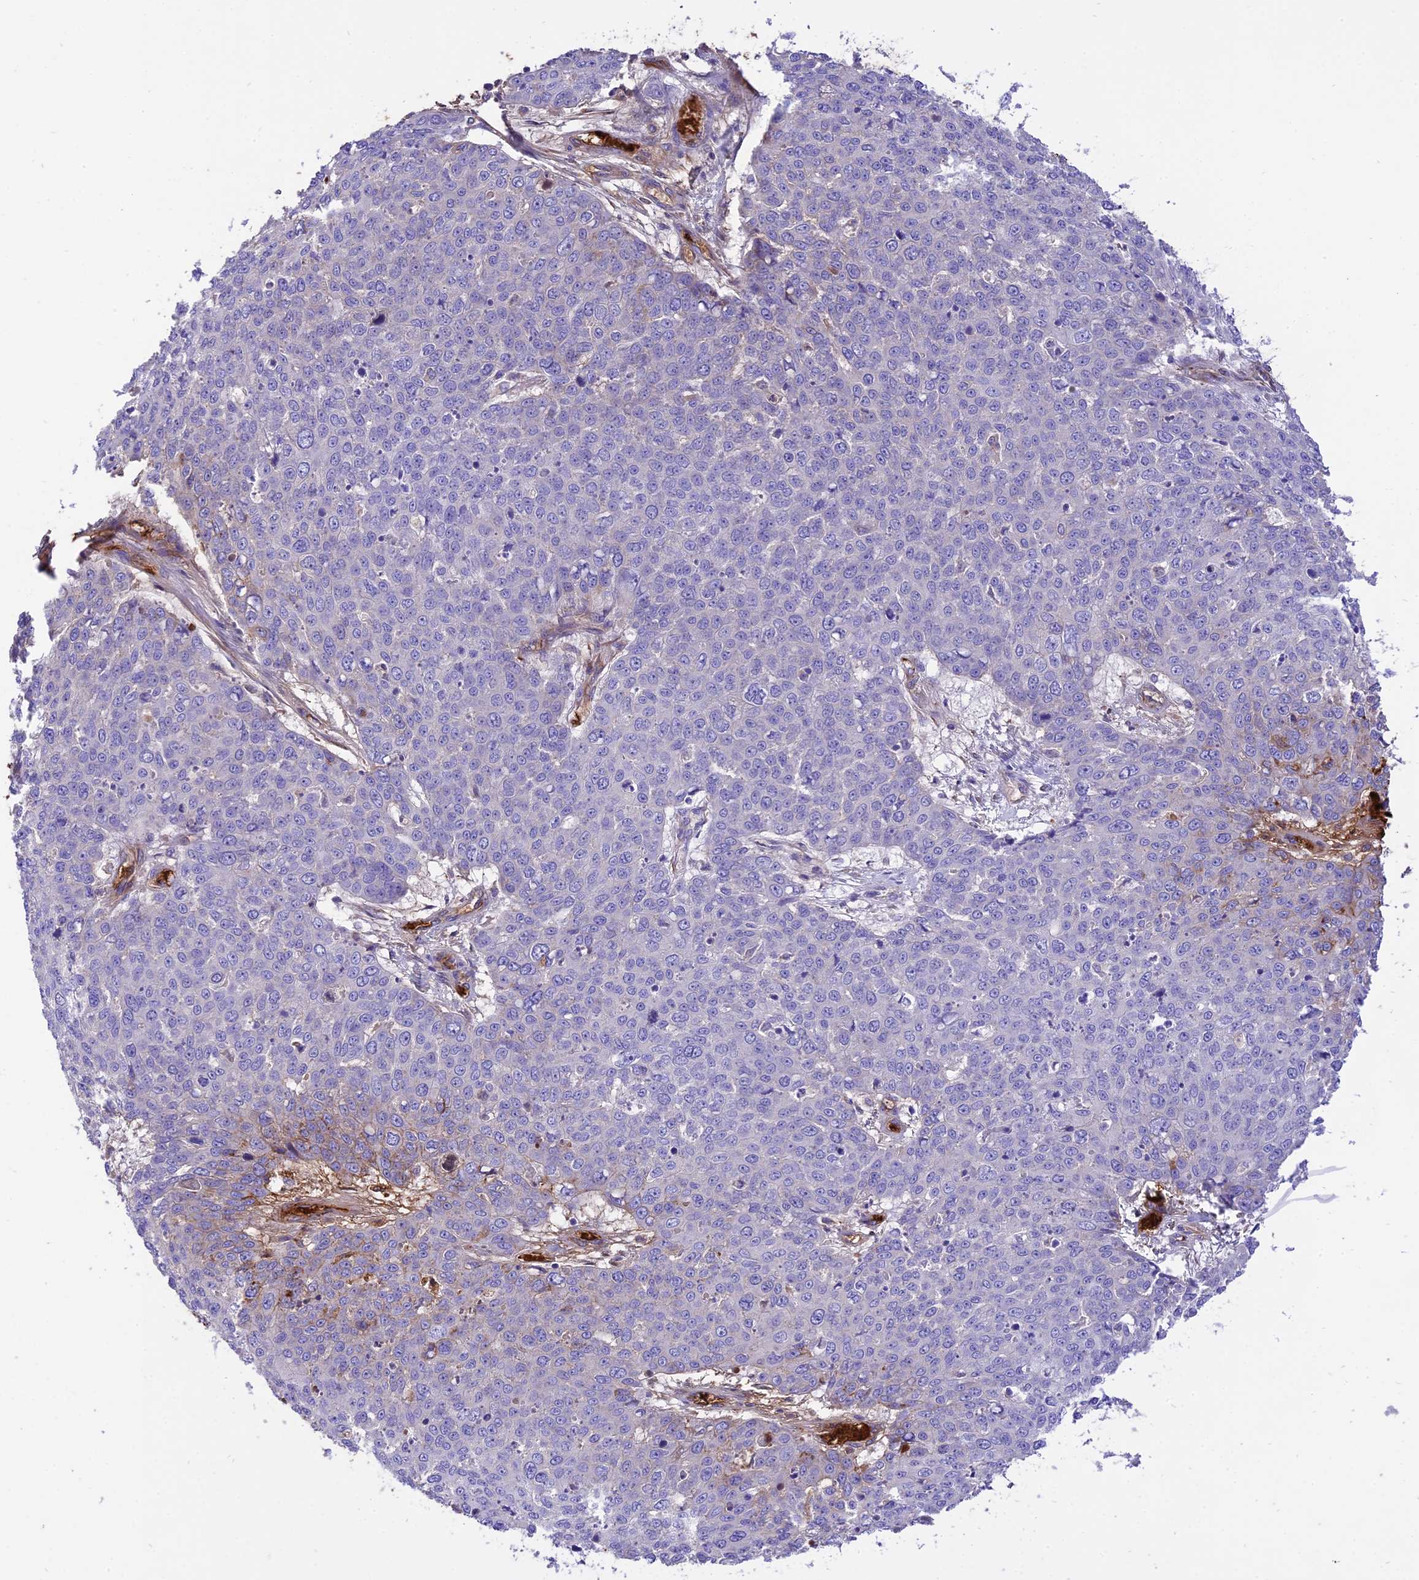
{"staining": {"intensity": "negative", "quantity": "none", "location": "none"}, "tissue": "skin cancer", "cell_type": "Tumor cells", "image_type": "cancer", "snomed": [{"axis": "morphology", "description": "Squamous cell carcinoma, NOS"}, {"axis": "topography", "description": "Skin"}], "caption": "This is an immunohistochemistry histopathology image of human squamous cell carcinoma (skin). There is no expression in tumor cells.", "gene": "TTC4", "patient": {"sex": "male", "age": 71}}